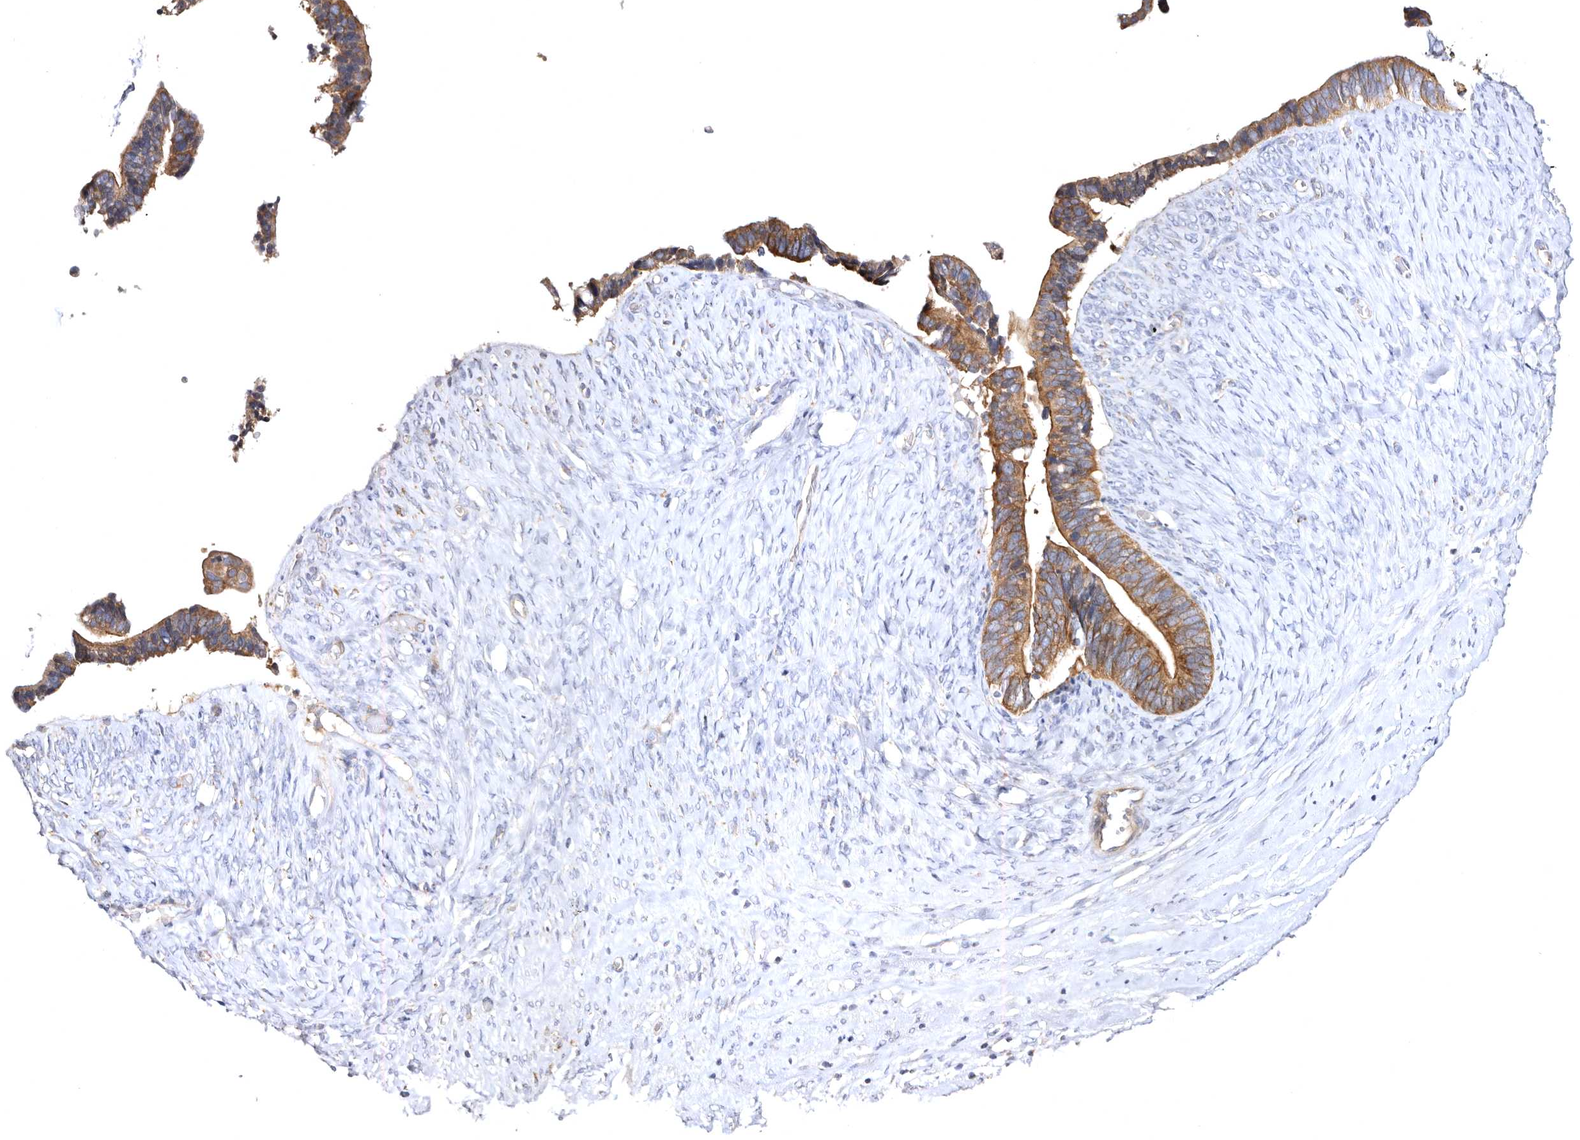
{"staining": {"intensity": "moderate", "quantity": ">75%", "location": "cytoplasmic/membranous"}, "tissue": "ovarian cancer", "cell_type": "Tumor cells", "image_type": "cancer", "snomed": [{"axis": "morphology", "description": "Cystadenocarcinoma, serous, NOS"}, {"axis": "topography", "description": "Ovary"}], "caption": "The immunohistochemical stain shows moderate cytoplasmic/membranous staining in tumor cells of serous cystadenocarcinoma (ovarian) tissue.", "gene": "BAIAP2L1", "patient": {"sex": "female", "age": 56}}